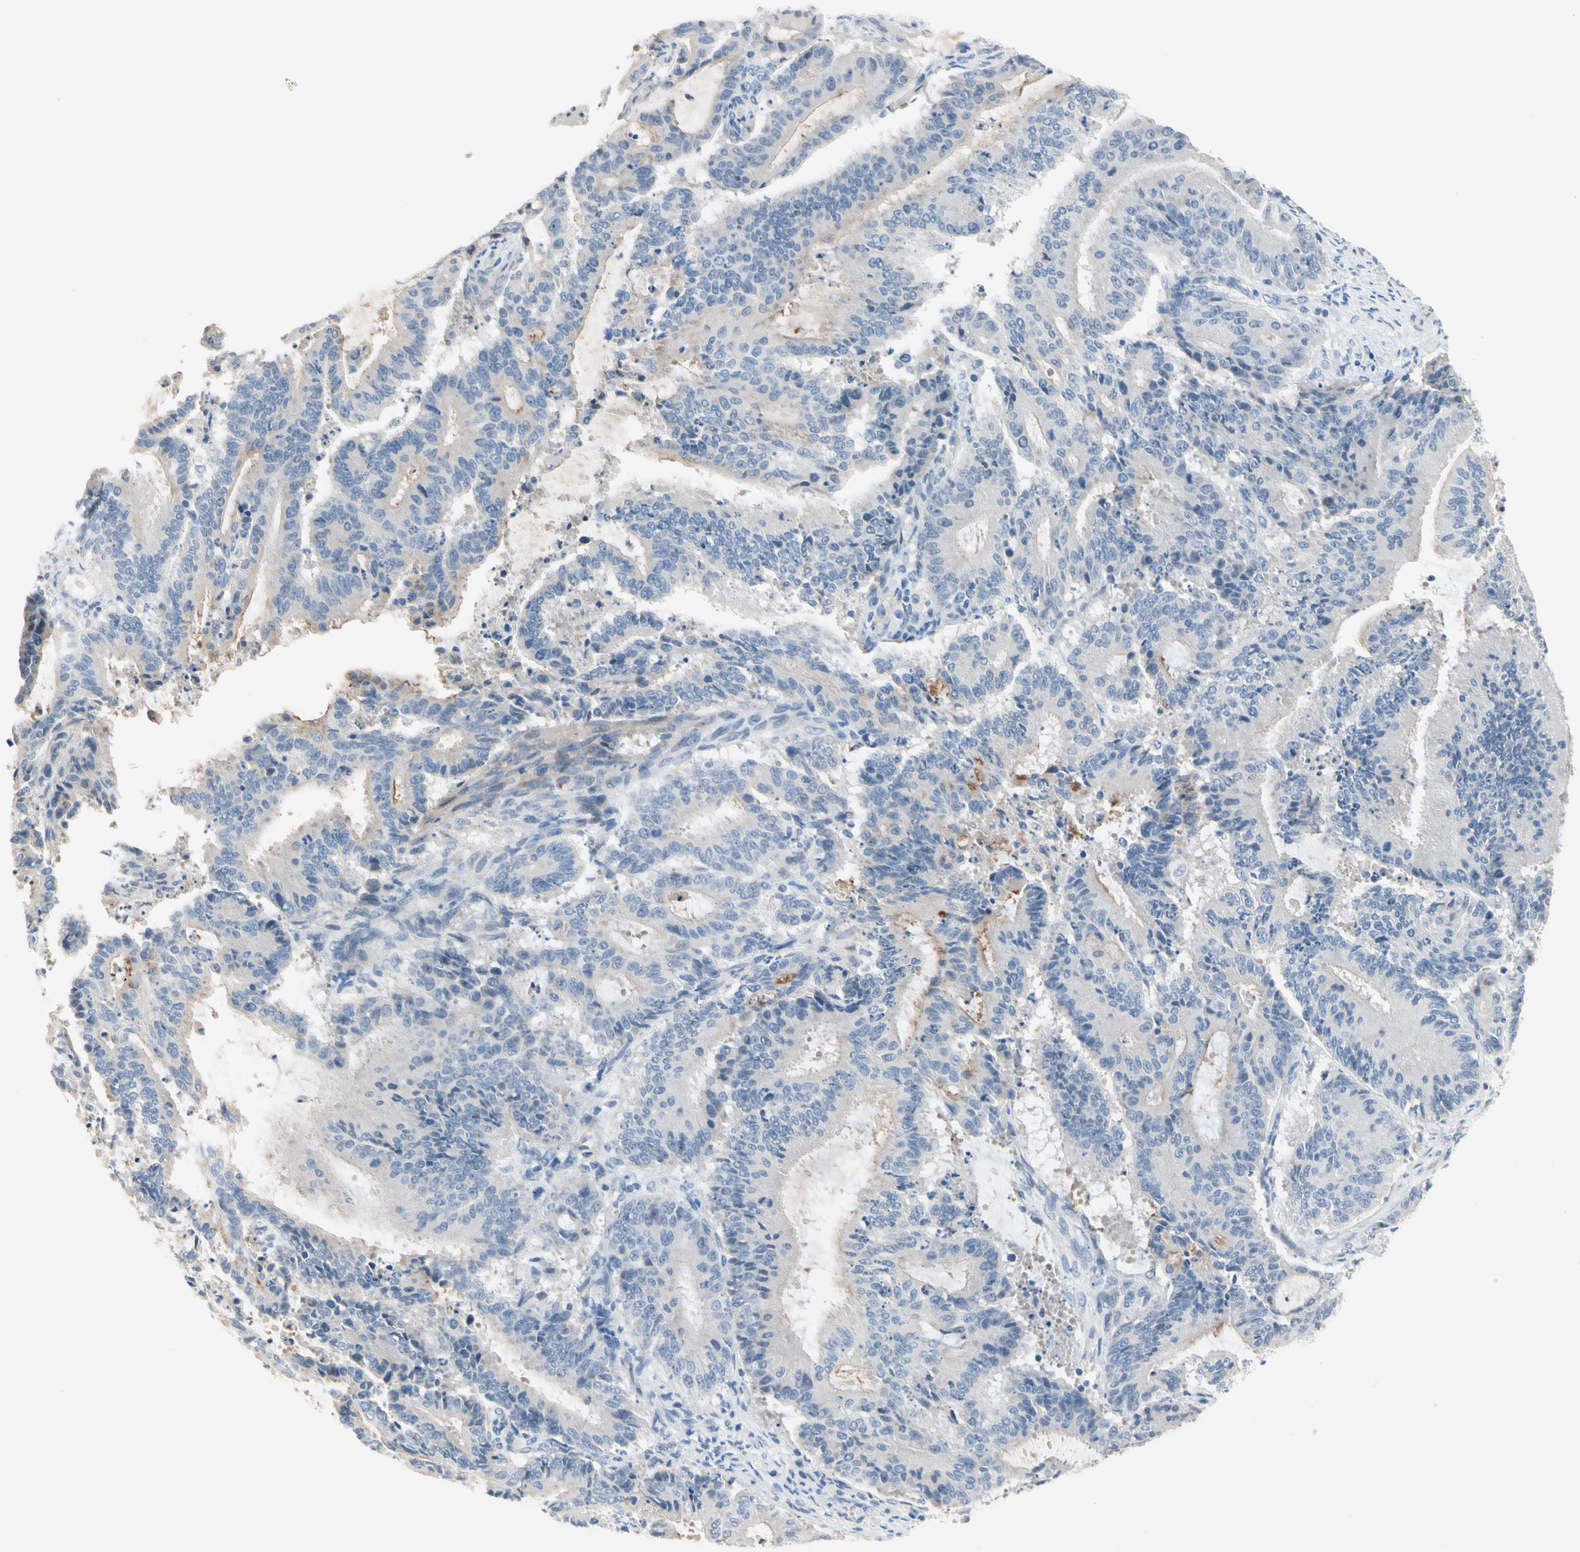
{"staining": {"intensity": "negative", "quantity": "none", "location": "none"}, "tissue": "liver cancer", "cell_type": "Tumor cells", "image_type": "cancer", "snomed": [{"axis": "morphology", "description": "Cholangiocarcinoma"}, {"axis": "topography", "description": "Liver"}], "caption": "IHC histopathology image of human cholangiocarcinoma (liver) stained for a protein (brown), which exhibits no expression in tumor cells. (DAB immunohistochemistry, high magnification).", "gene": "MARK1", "patient": {"sex": "female", "age": 73}}